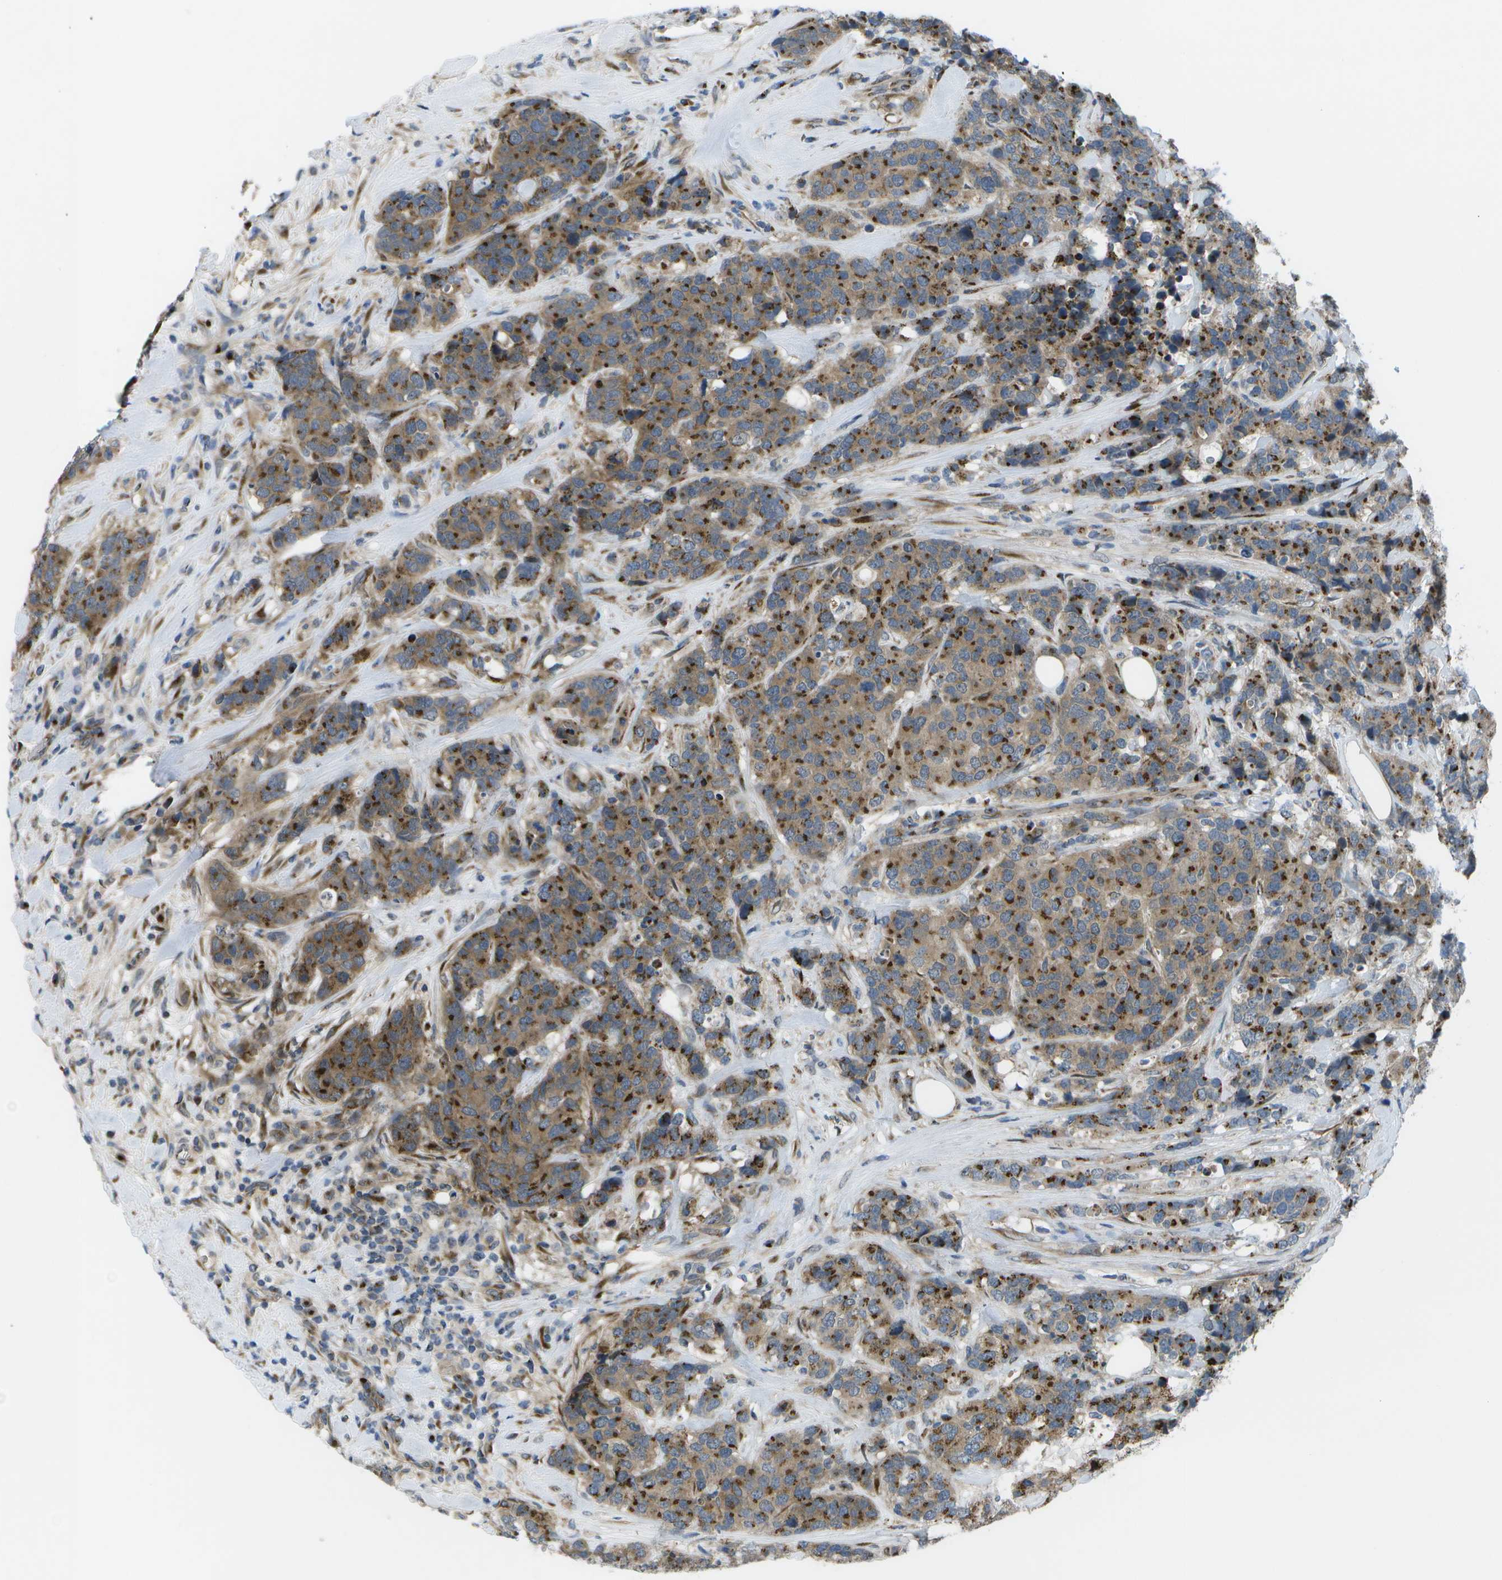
{"staining": {"intensity": "moderate", "quantity": ">75%", "location": "cytoplasmic/membranous"}, "tissue": "breast cancer", "cell_type": "Tumor cells", "image_type": "cancer", "snomed": [{"axis": "morphology", "description": "Lobular carcinoma"}, {"axis": "topography", "description": "Breast"}], "caption": "A high-resolution image shows immunohistochemistry staining of lobular carcinoma (breast), which exhibits moderate cytoplasmic/membranous expression in about >75% of tumor cells.", "gene": "QSOX2", "patient": {"sex": "female", "age": 59}}